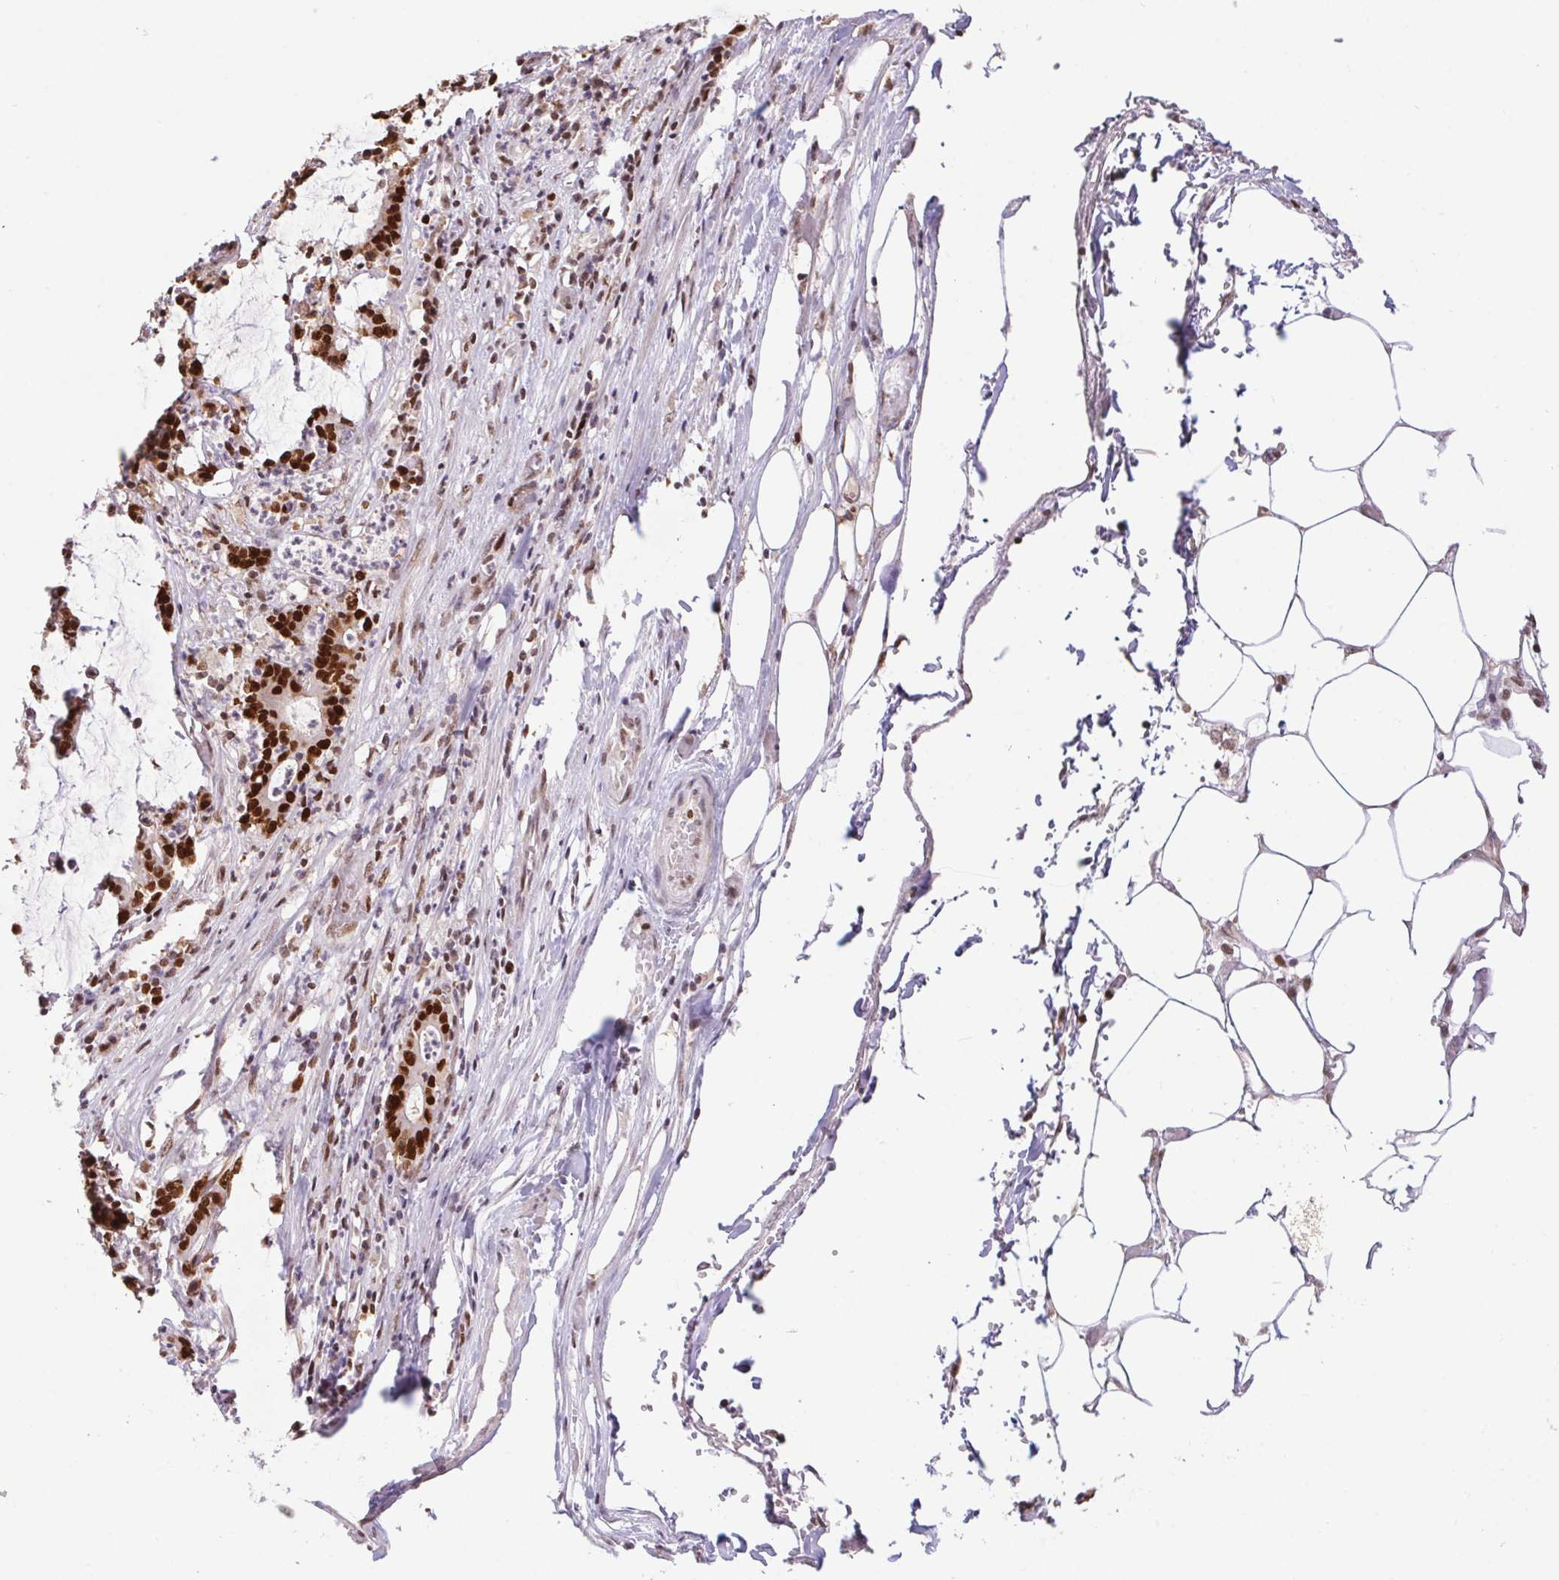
{"staining": {"intensity": "strong", "quantity": ">75%", "location": "nuclear"}, "tissue": "stomach cancer", "cell_type": "Tumor cells", "image_type": "cancer", "snomed": [{"axis": "morphology", "description": "Adenocarcinoma, NOS"}, {"axis": "topography", "description": "Stomach, upper"}], "caption": "Protein staining demonstrates strong nuclear staining in about >75% of tumor cells in stomach cancer.", "gene": "POLD3", "patient": {"sex": "male", "age": 68}}